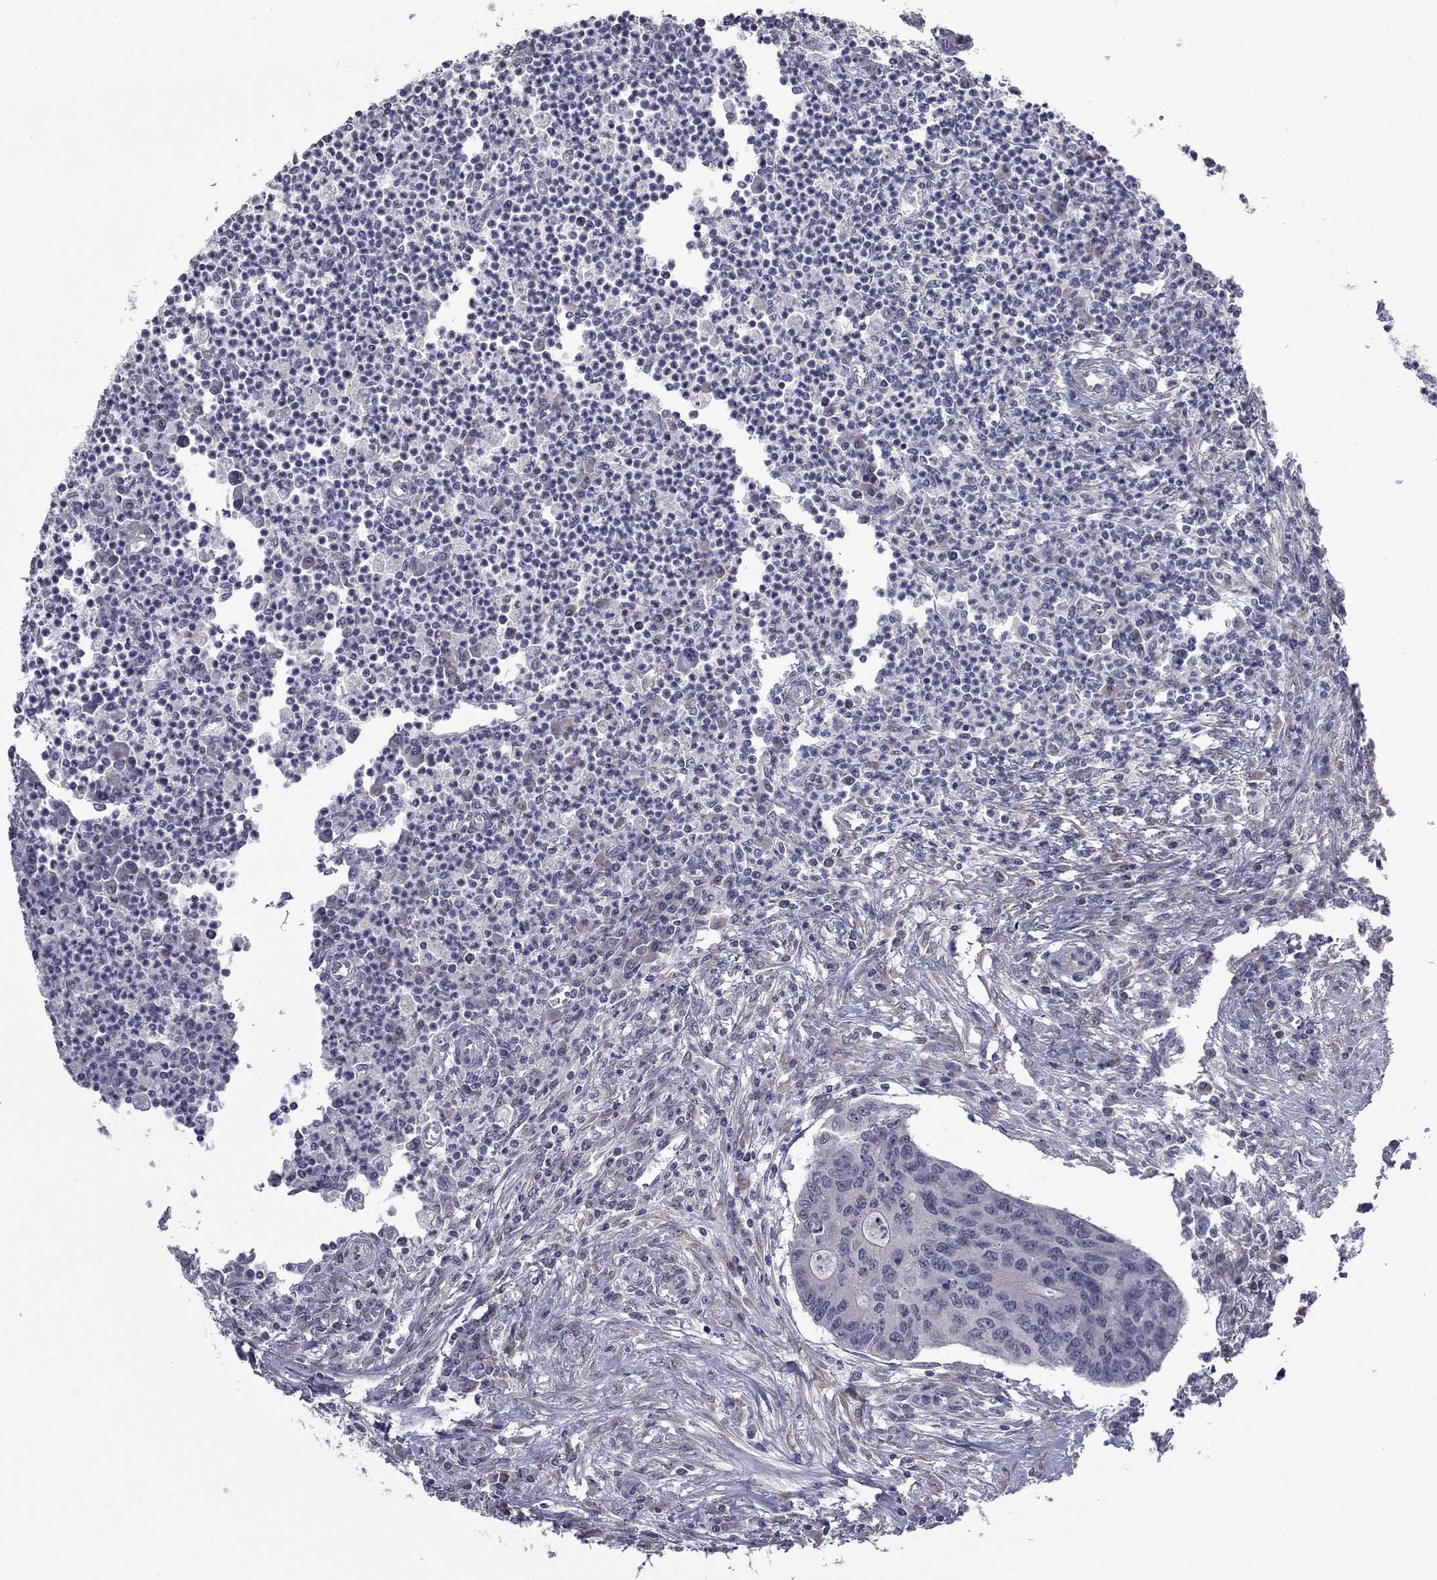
{"staining": {"intensity": "negative", "quantity": "none", "location": "none"}, "tissue": "colorectal cancer", "cell_type": "Tumor cells", "image_type": "cancer", "snomed": [{"axis": "morphology", "description": "Adenocarcinoma, NOS"}, {"axis": "topography", "description": "Colon"}], "caption": "The photomicrograph exhibits no significant positivity in tumor cells of adenocarcinoma (colorectal).", "gene": "PRRT2", "patient": {"sex": "male", "age": 53}}